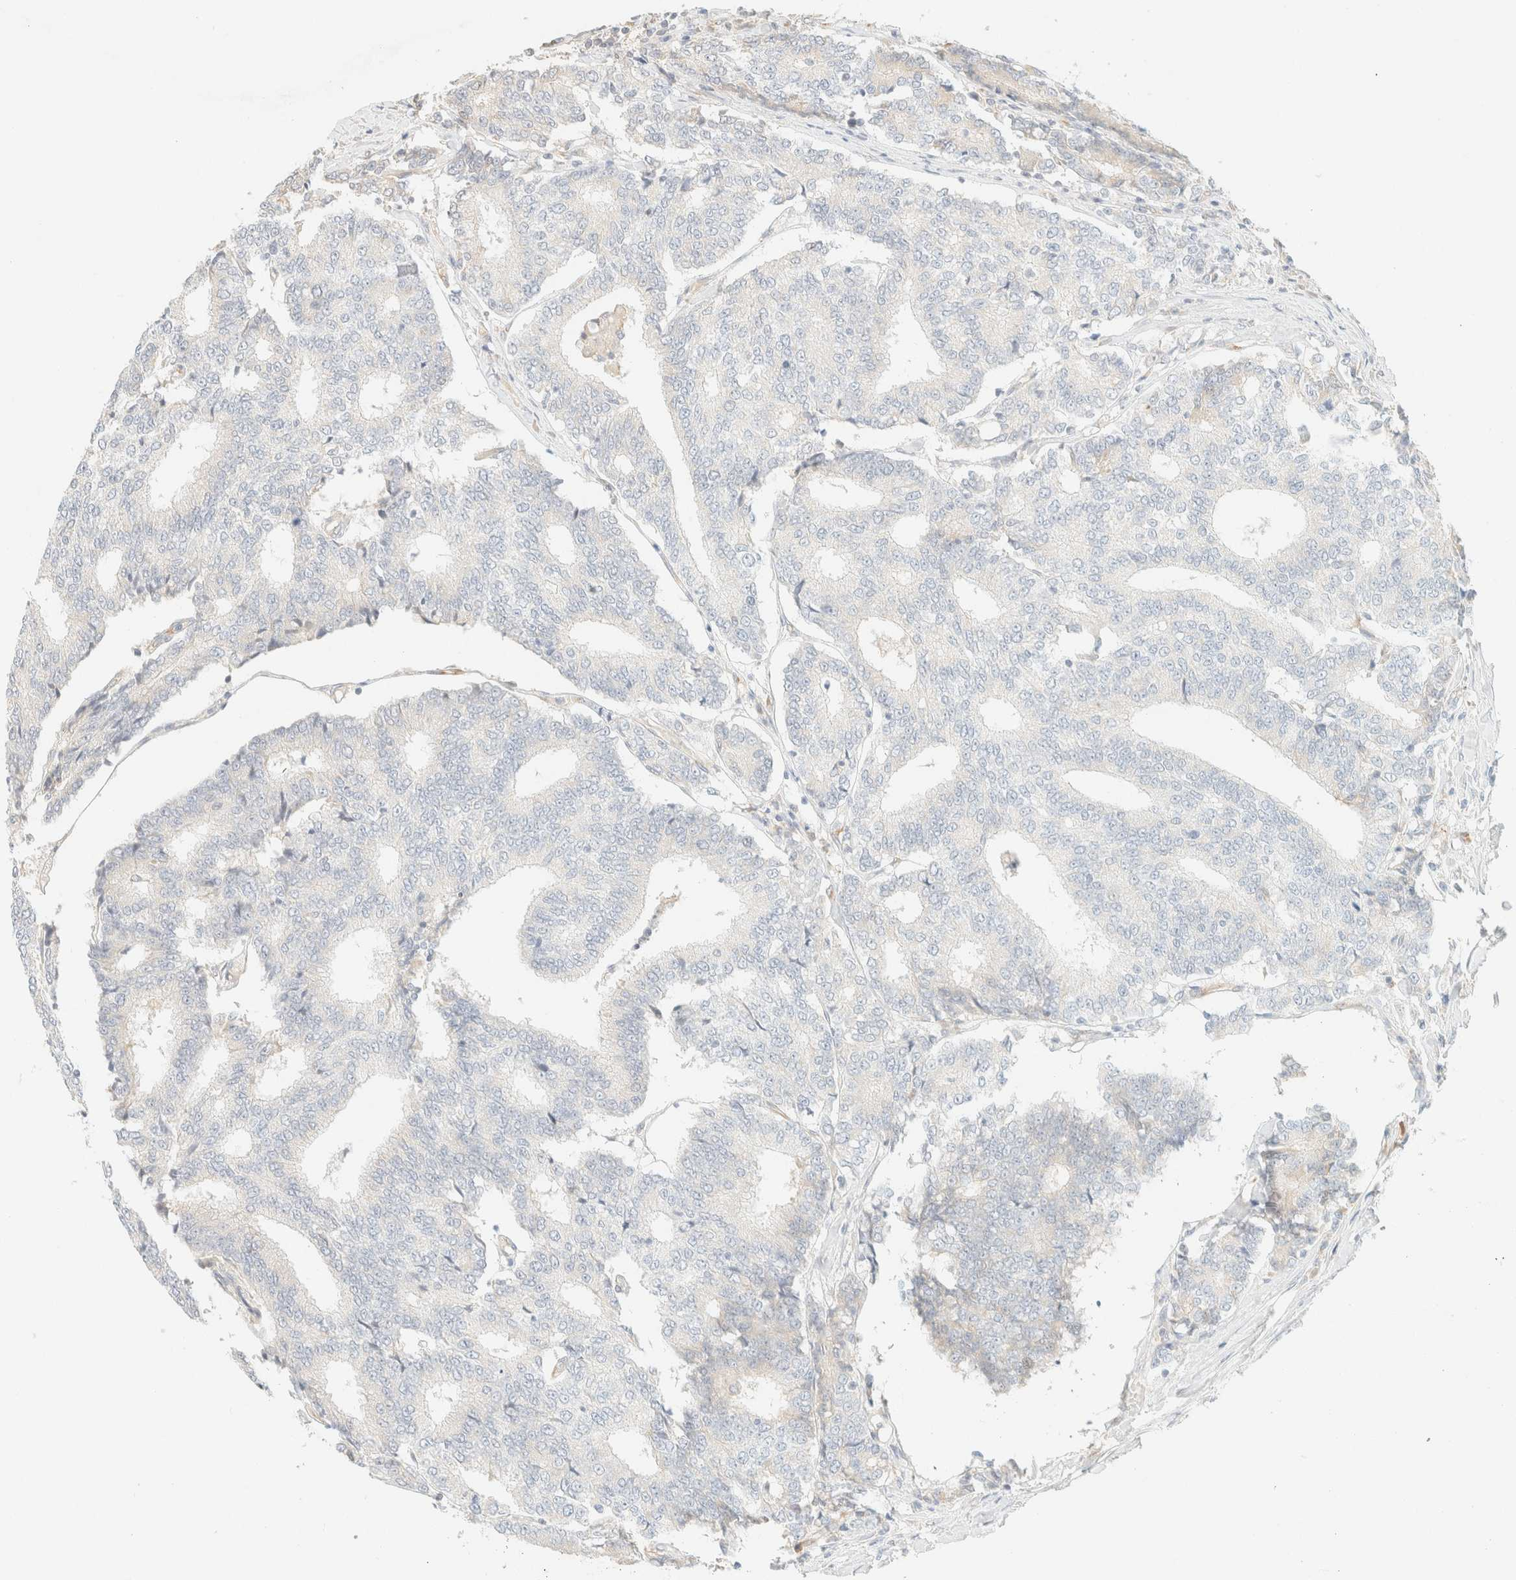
{"staining": {"intensity": "negative", "quantity": "none", "location": "none"}, "tissue": "prostate cancer", "cell_type": "Tumor cells", "image_type": "cancer", "snomed": [{"axis": "morphology", "description": "Normal tissue, NOS"}, {"axis": "morphology", "description": "Adenocarcinoma, High grade"}, {"axis": "topography", "description": "Prostate"}, {"axis": "topography", "description": "Seminal veicle"}], "caption": "The micrograph displays no staining of tumor cells in prostate cancer (adenocarcinoma (high-grade)). (Stains: DAB (3,3'-diaminobenzidine) immunohistochemistry with hematoxylin counter stain, Microscopy: brightfield microscopy at high magnification).", "gene": "SPARCL1", "patient": {"sex": "male", "age": 55}}